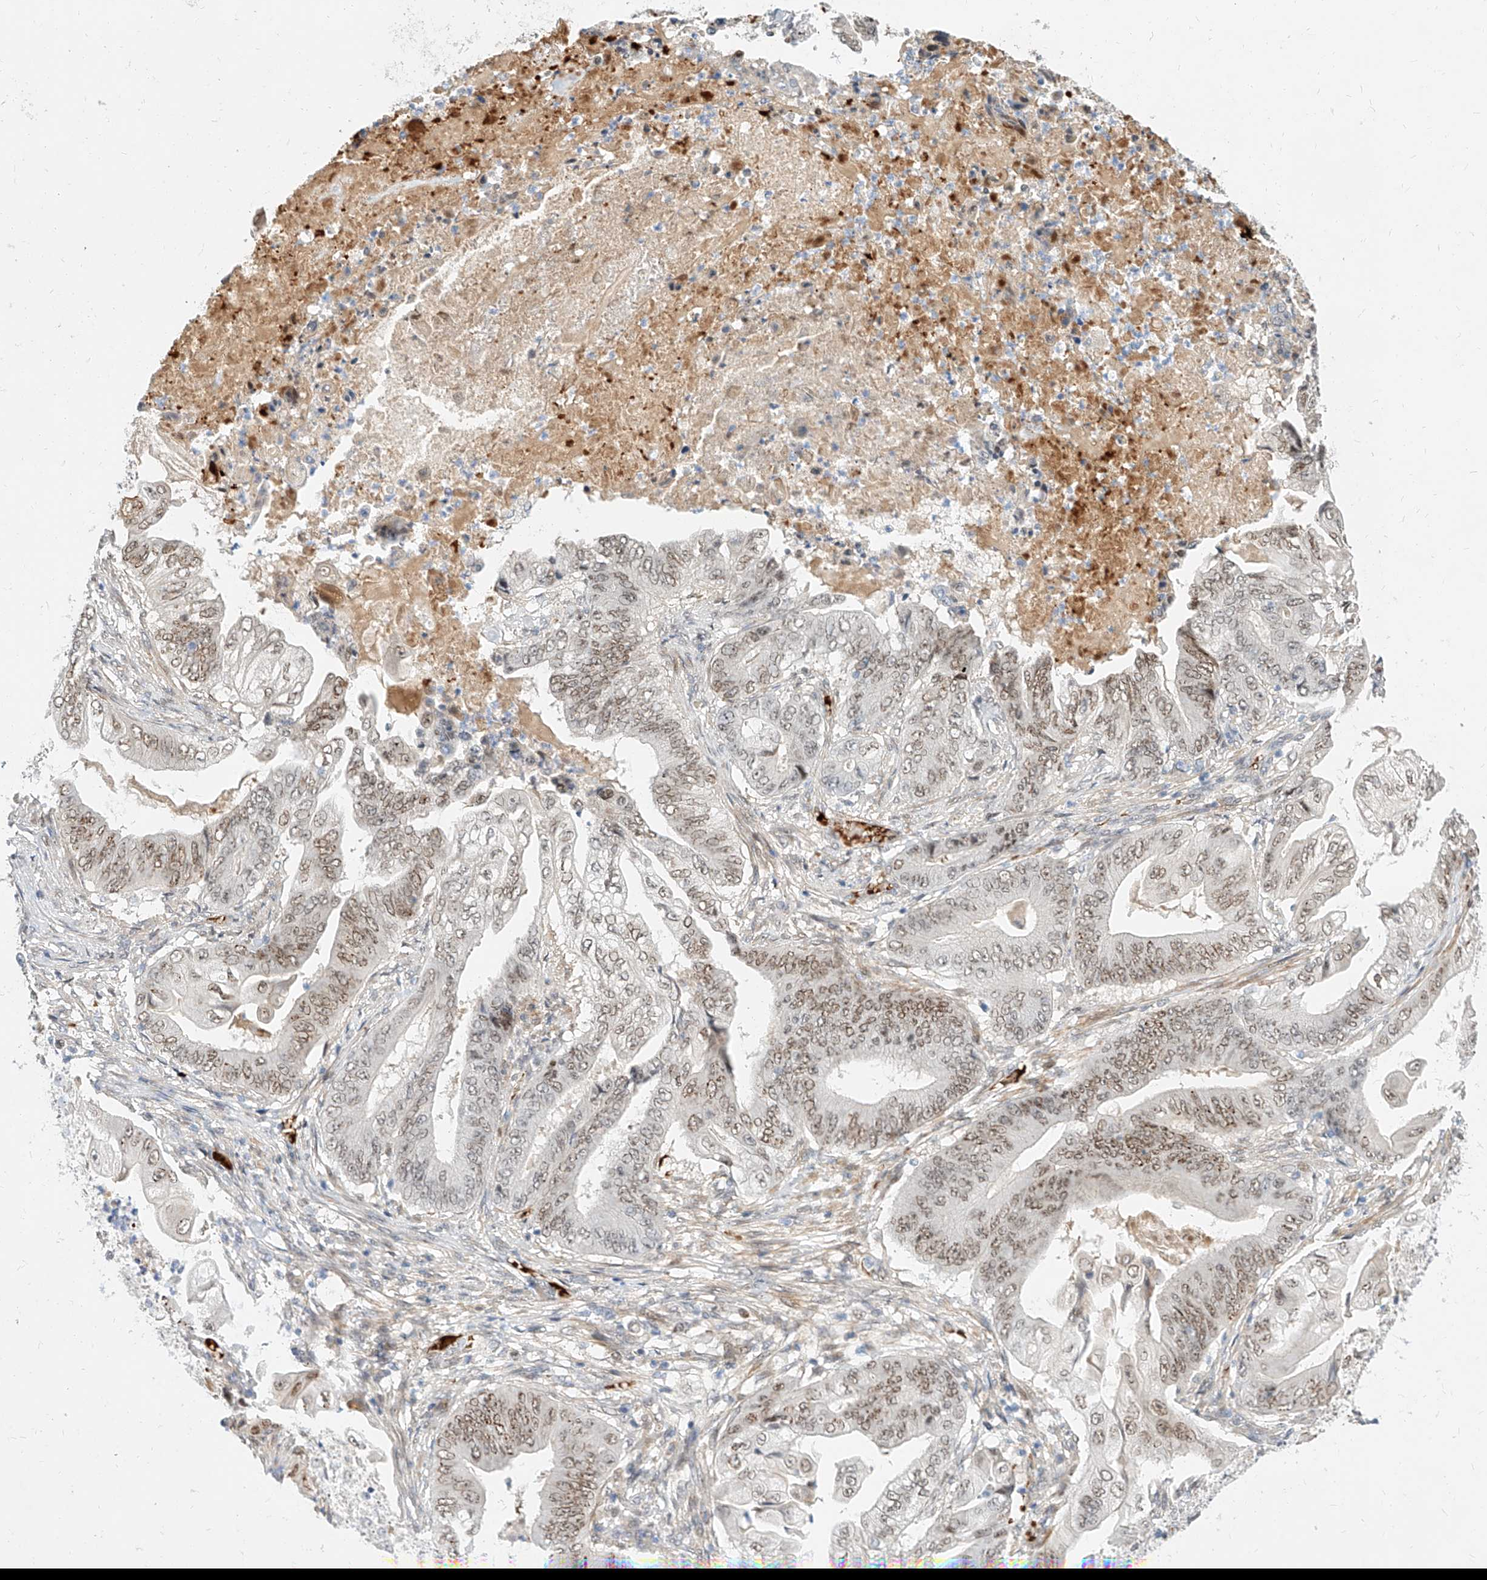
{"staining": {"intensity": "moderate", "quantity": ">75%", "location": "nuclear"}, "tissue": "stomach cancer", "cell_type": "Tumor cells", "image_type": "cancer", "snomed": [{"axis": "morphology", "description": "Adenocarcinoma, NOS"}, {"axis": "topography", "description": "Stomach"}], "caption": "DAB (3,3'-diaminobenzidine) immunohistochemical staining of human adenocarcinoma (stomach) shows moderate nuclear protein expression in approximately >75% of tumor cells.", "gene": "CBX8", "patient": {"sex": "female", "age": 73}}